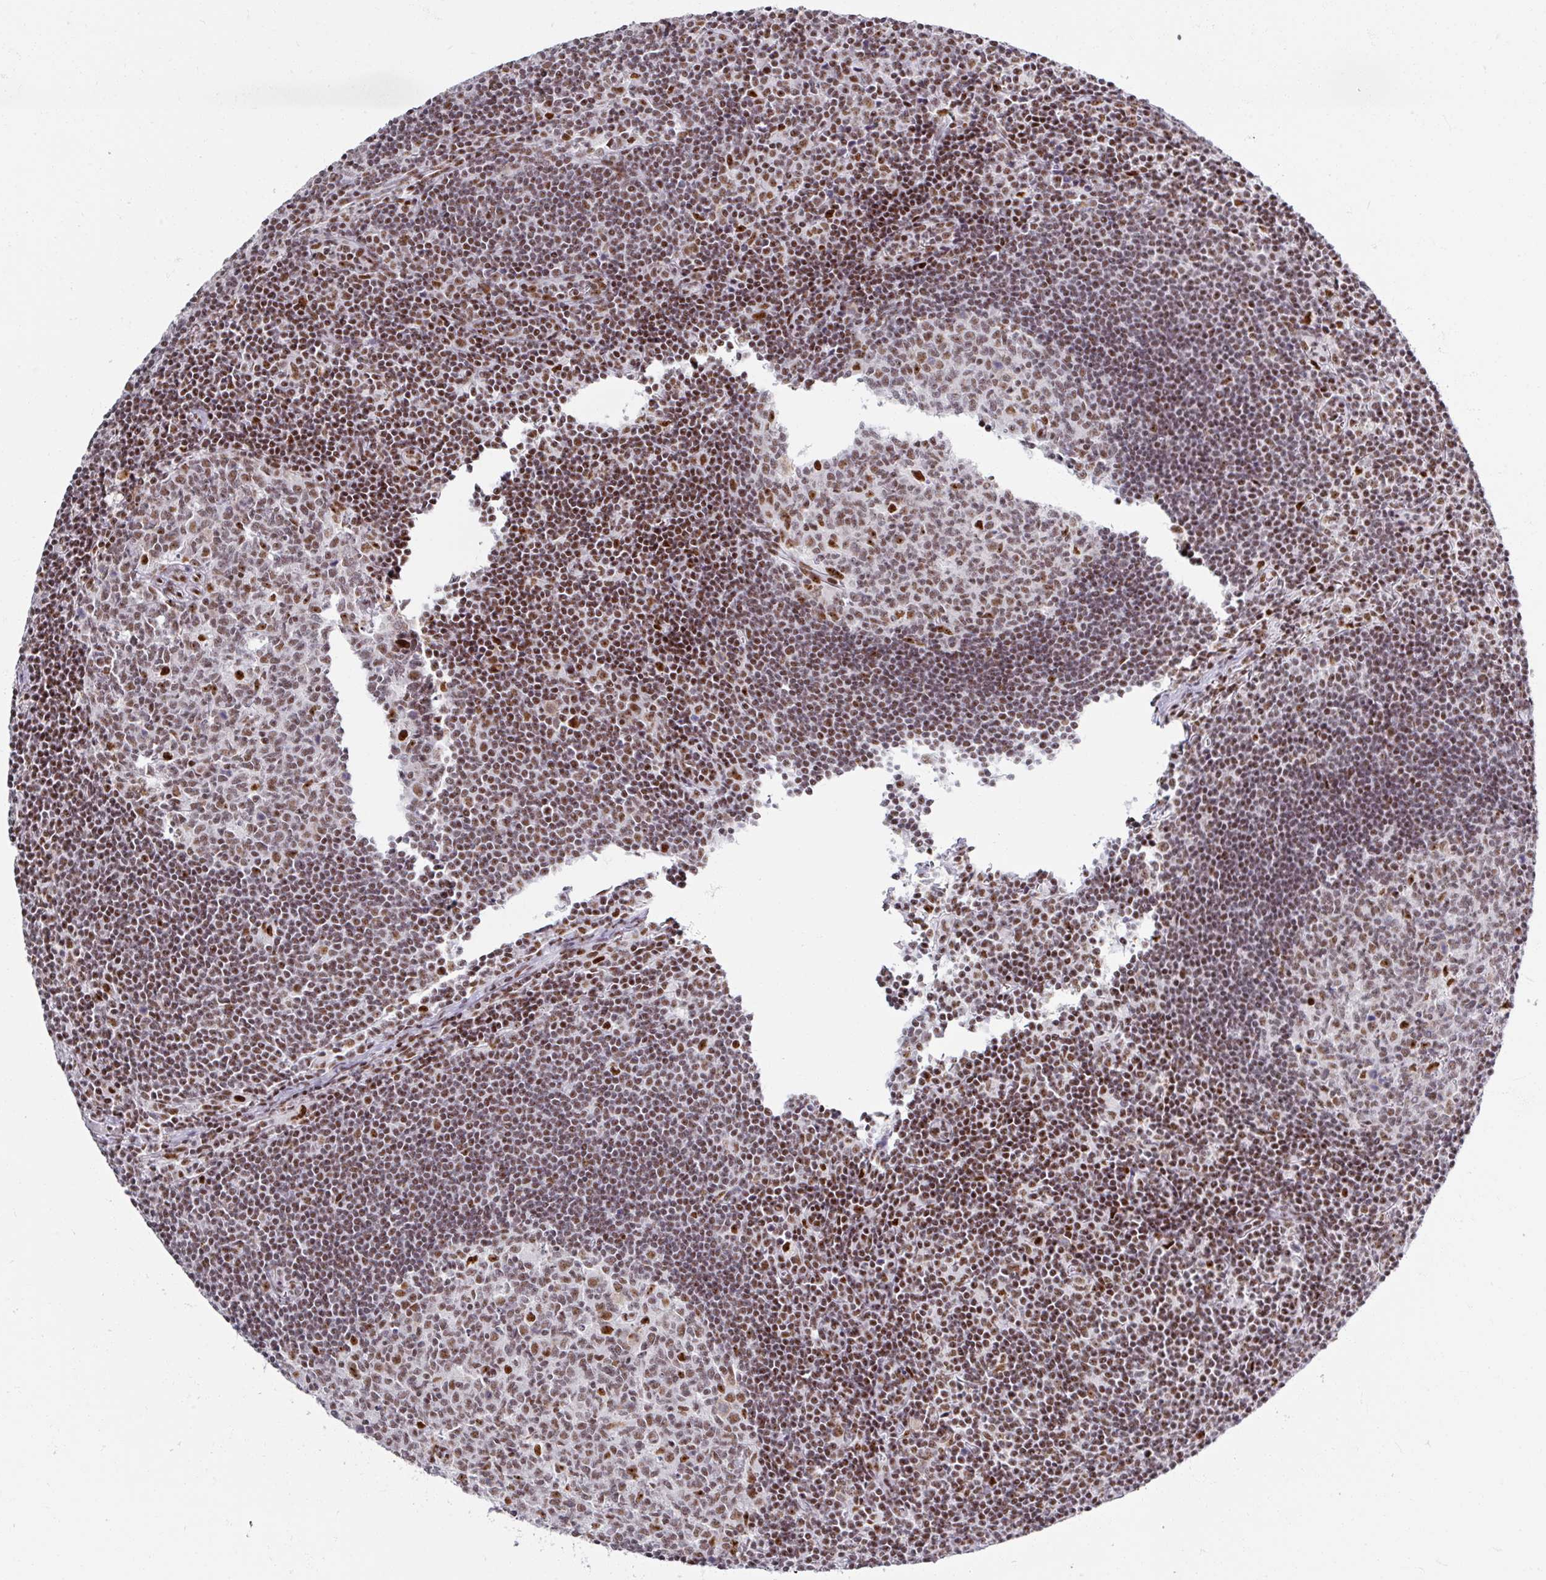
{"staining": {"intensity": "moderate", "quantity": "25%-75%", "location": "nuclear"}, "tissue": "lymph node", "cell_type": "Germinal center cells", "image_type": "normal", "snomed": [{"axis": "morphology", "description": "Normal tissue, NOS"}, {"axis": "topography", "description": "Lymph node"}], "caption": "A brown stain labels moderate nuclear positivity of a protein in germinal center cells of benign lymph node. (Brightfield microscopy of DAB IHC at high magnification).", "gene": "ADAR", "patient": {"sex": "female", "age": 29}}